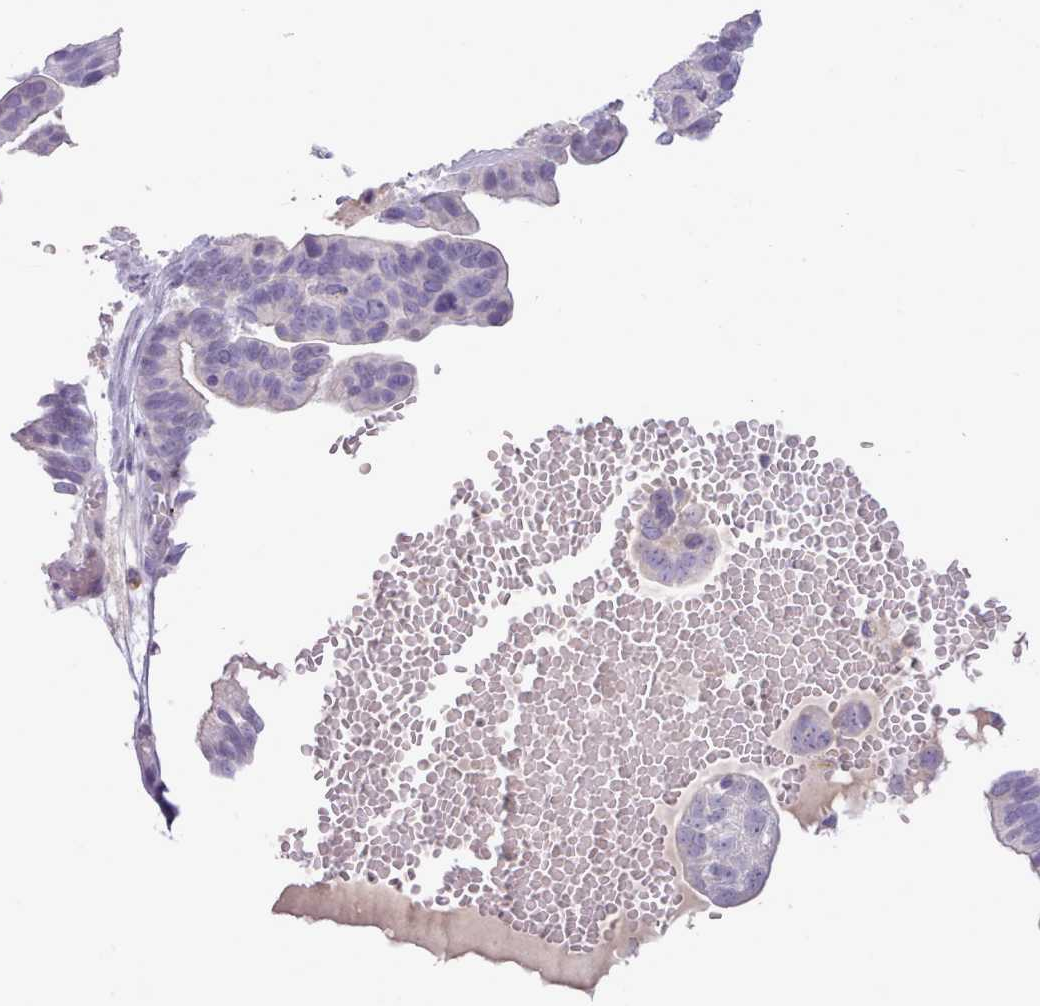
{"staining": {"intensity": "negative", "quantity": "none", "location": "none"}, "tissue": "ovarian cancer", "cell_type": "Tumor cells", "image_type": "cancer", "snomed": [{"axis": "morphology", "description": "Cystadenocarcinoma, serous, NOS"}, {"axis": "topography", "description": "Ovary"}], "caption": "Photomicrograph shows no protein positivity in tumor cells of serous cystadenocarcinoma (ovarian) tissue.", "gene": "ATRAID", "patient": {"sex": "female", "age": 56}}